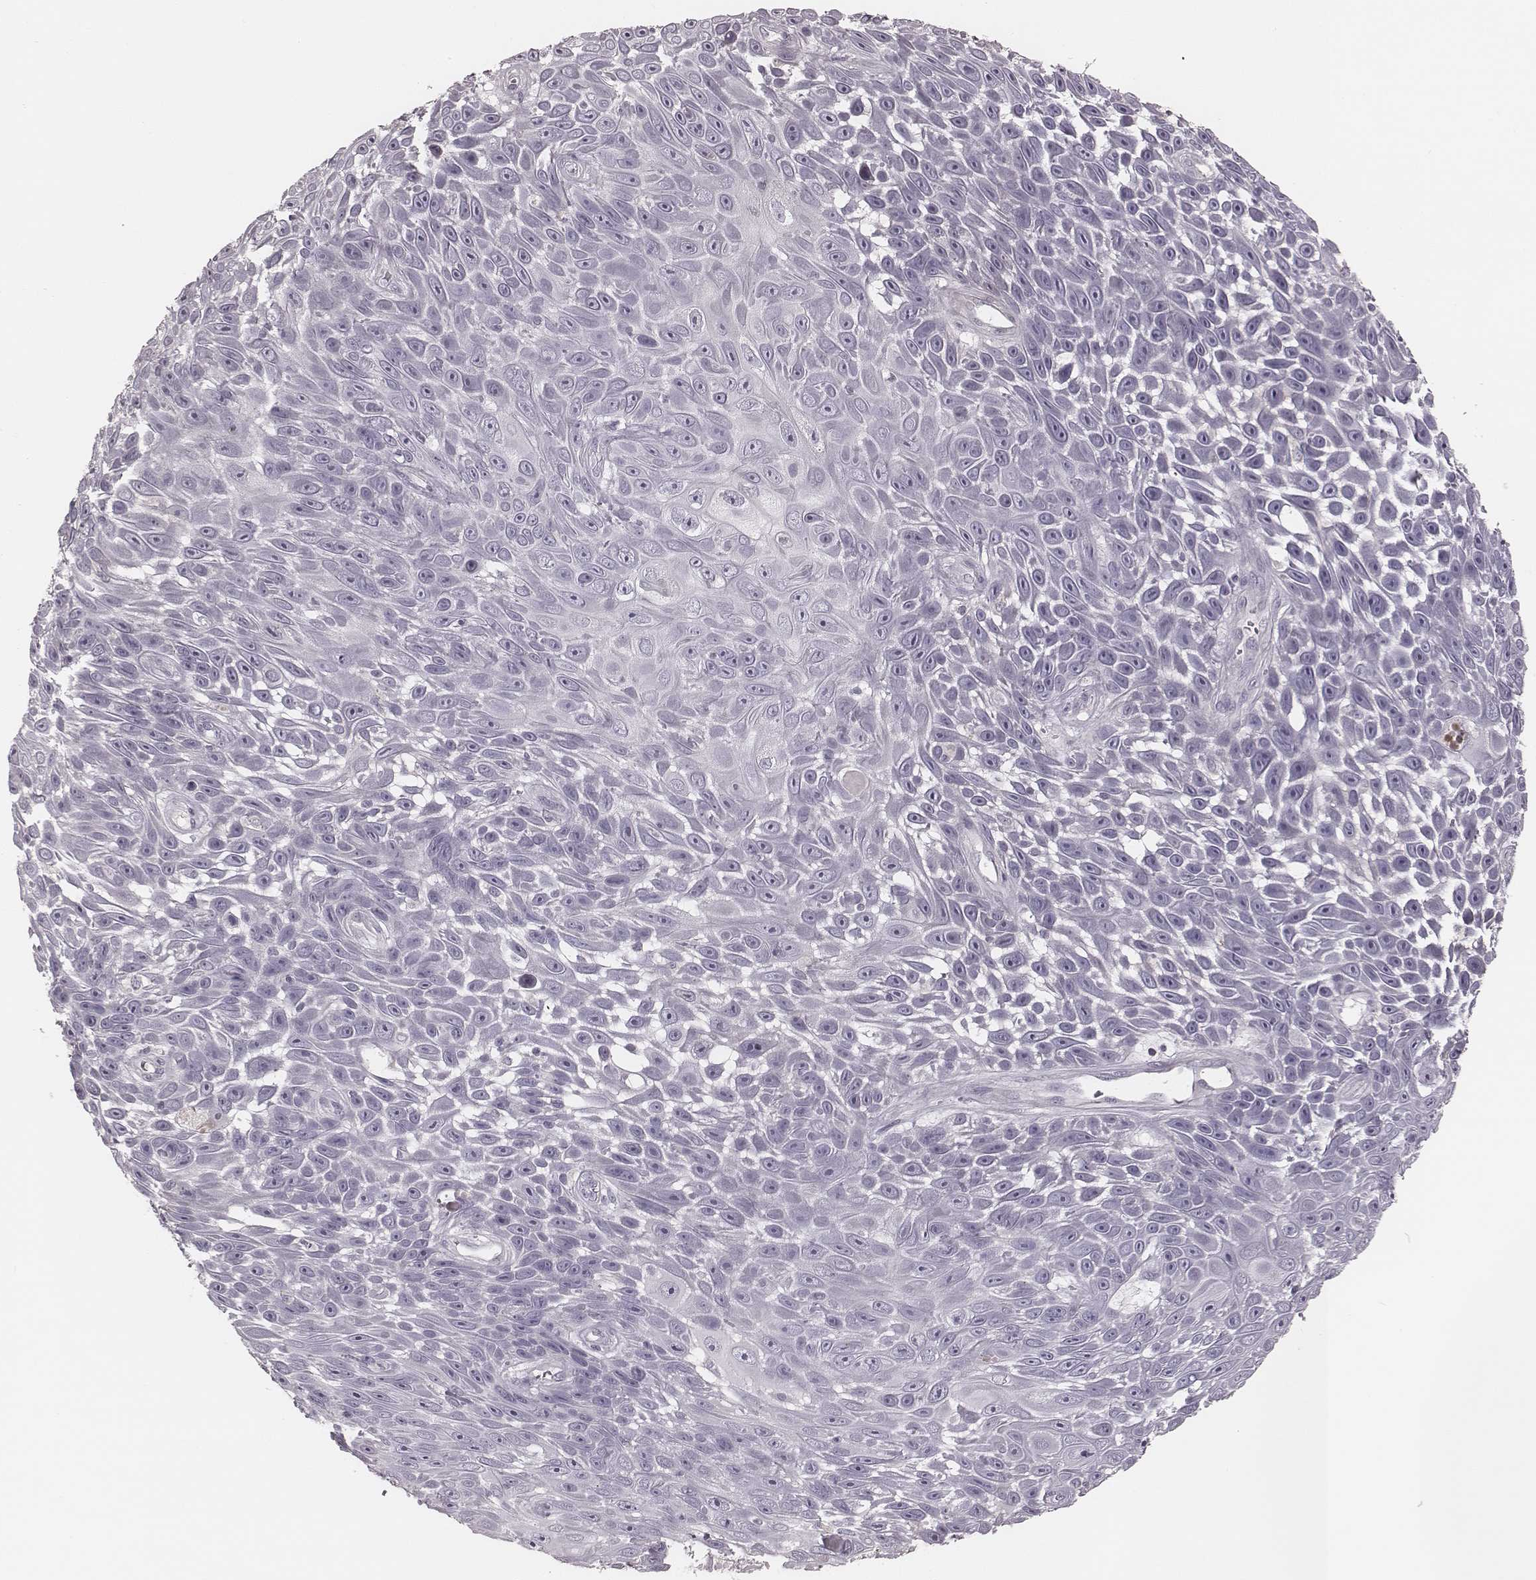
{"staining": {"intensity": "negative", "quantity": "none", "location": "none"}, "tissue": "skin cancer", "cell_type": "Tumor cells", "image_type": "cancer", "snomed": [{"axis": "morphology", "description": "Squamous cell carcinoma, NOS"}, {"axis": "topography", "description": "Skin"}], "caption": "This photomicrograph is of squamous cell carcinoma (skin) stained with immunohistochemistry to label a protein in brown with the nuclei are counter-stained blue. There is no staining in tumor cells. The staining is performed using DAB brown chromogen with nuclei counter-stained in using hematoxylin.", "gene": "S100Z", "patient": {"sex": "male", "age": 82}}